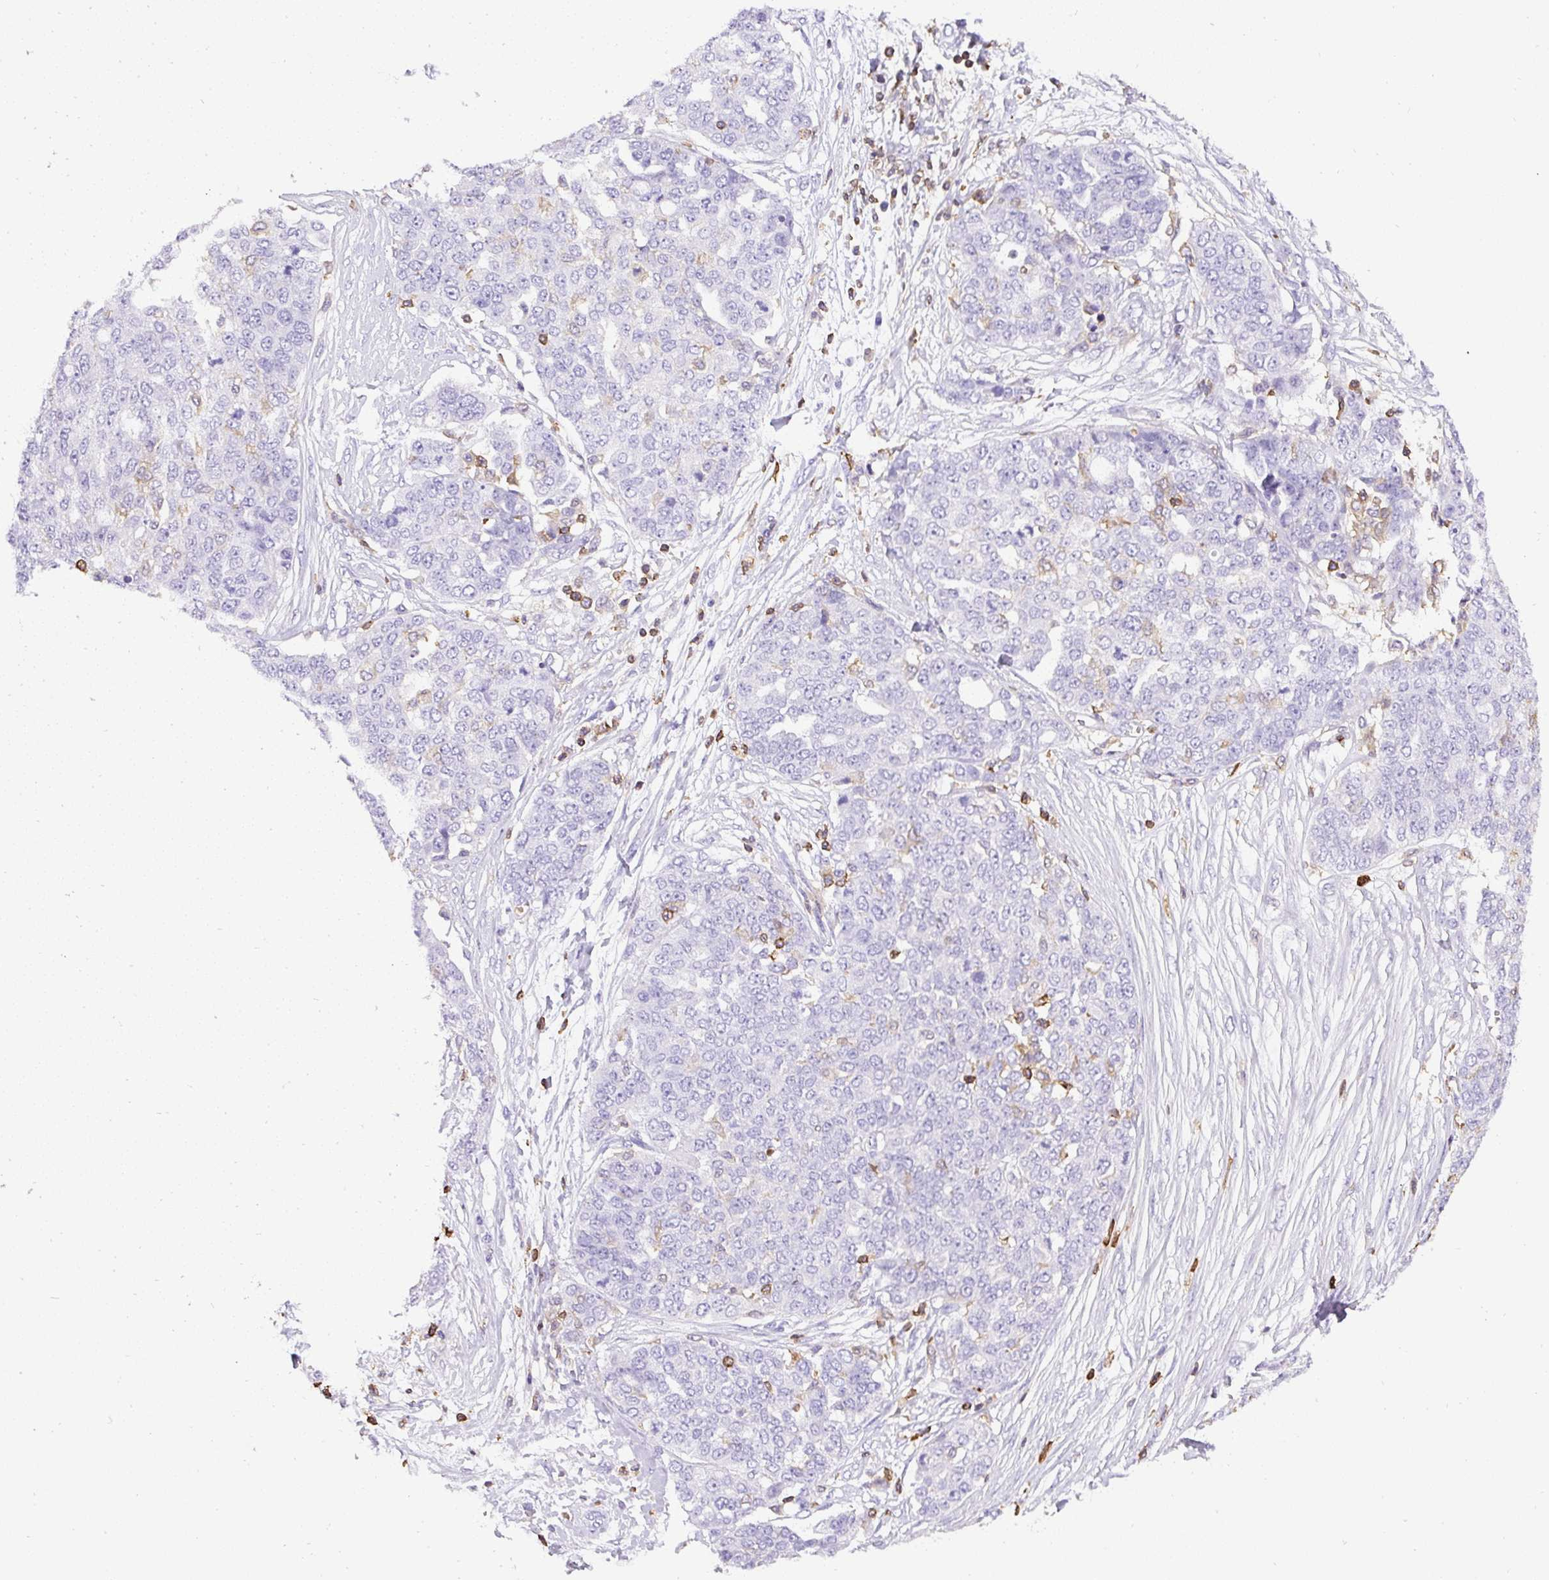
{"staining": {"intensity": "negative", "quantity": "none", "location": "none"}, "tissue": "ovarian cancer", "cell_type": "Tumor cells", "image_type": "cancer", "snomed": [{"axis": "morphology", "description": "Cystadenocarcinoma, serous, NOS"}, {"axis": "topography", "description": "Soft tissue"}, {"axis": "topography", "description": "Ovary"}], "caption": "Tumor cells show no significant protein staining in ovarian cancer.", "gene": "FAM228B", "patient": {"sex": "female", "age": 57}}